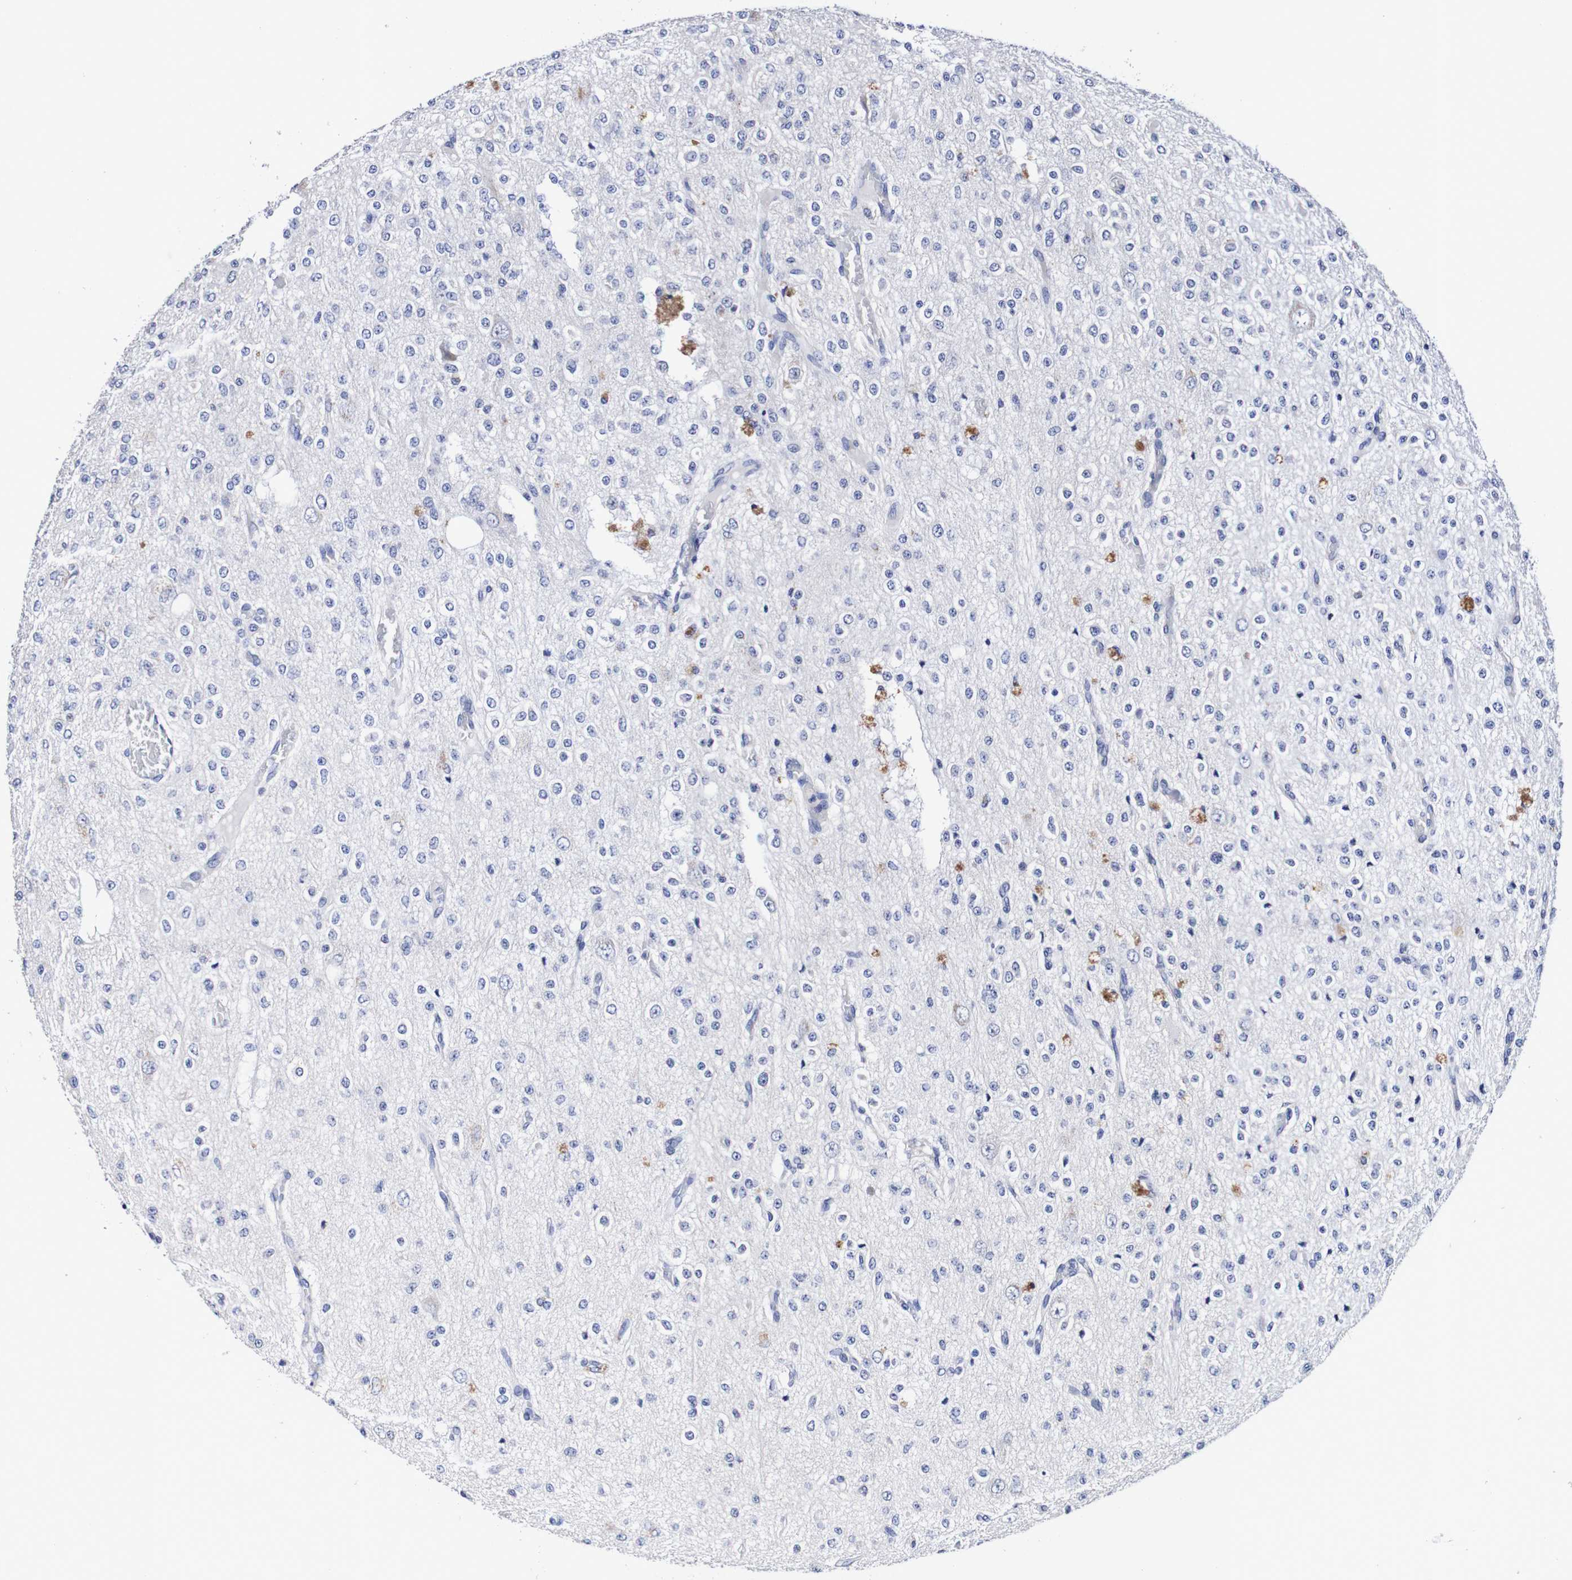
{"staining": {"intensity": "moderate", "quantity": "<25%", "location": "cytoplasmic/membranous"}, "tissue": "glioma", "cell_type": "Tumor cells", "image_type": "cancer", "snomed": [{"axis": "morphology", "description": "Glioma, malignant, Low grade"}, {"axis": "topography", "description": "Brain"}], "caption": "The photomicrograph demonstrates a brown stain indicating the presence of a protein in the cytoplasmic/membranous of tumor cells in malignant low-grade glioma.", "gene": "ACVR1C", "patient": {"sex": "male", "age": 38}}